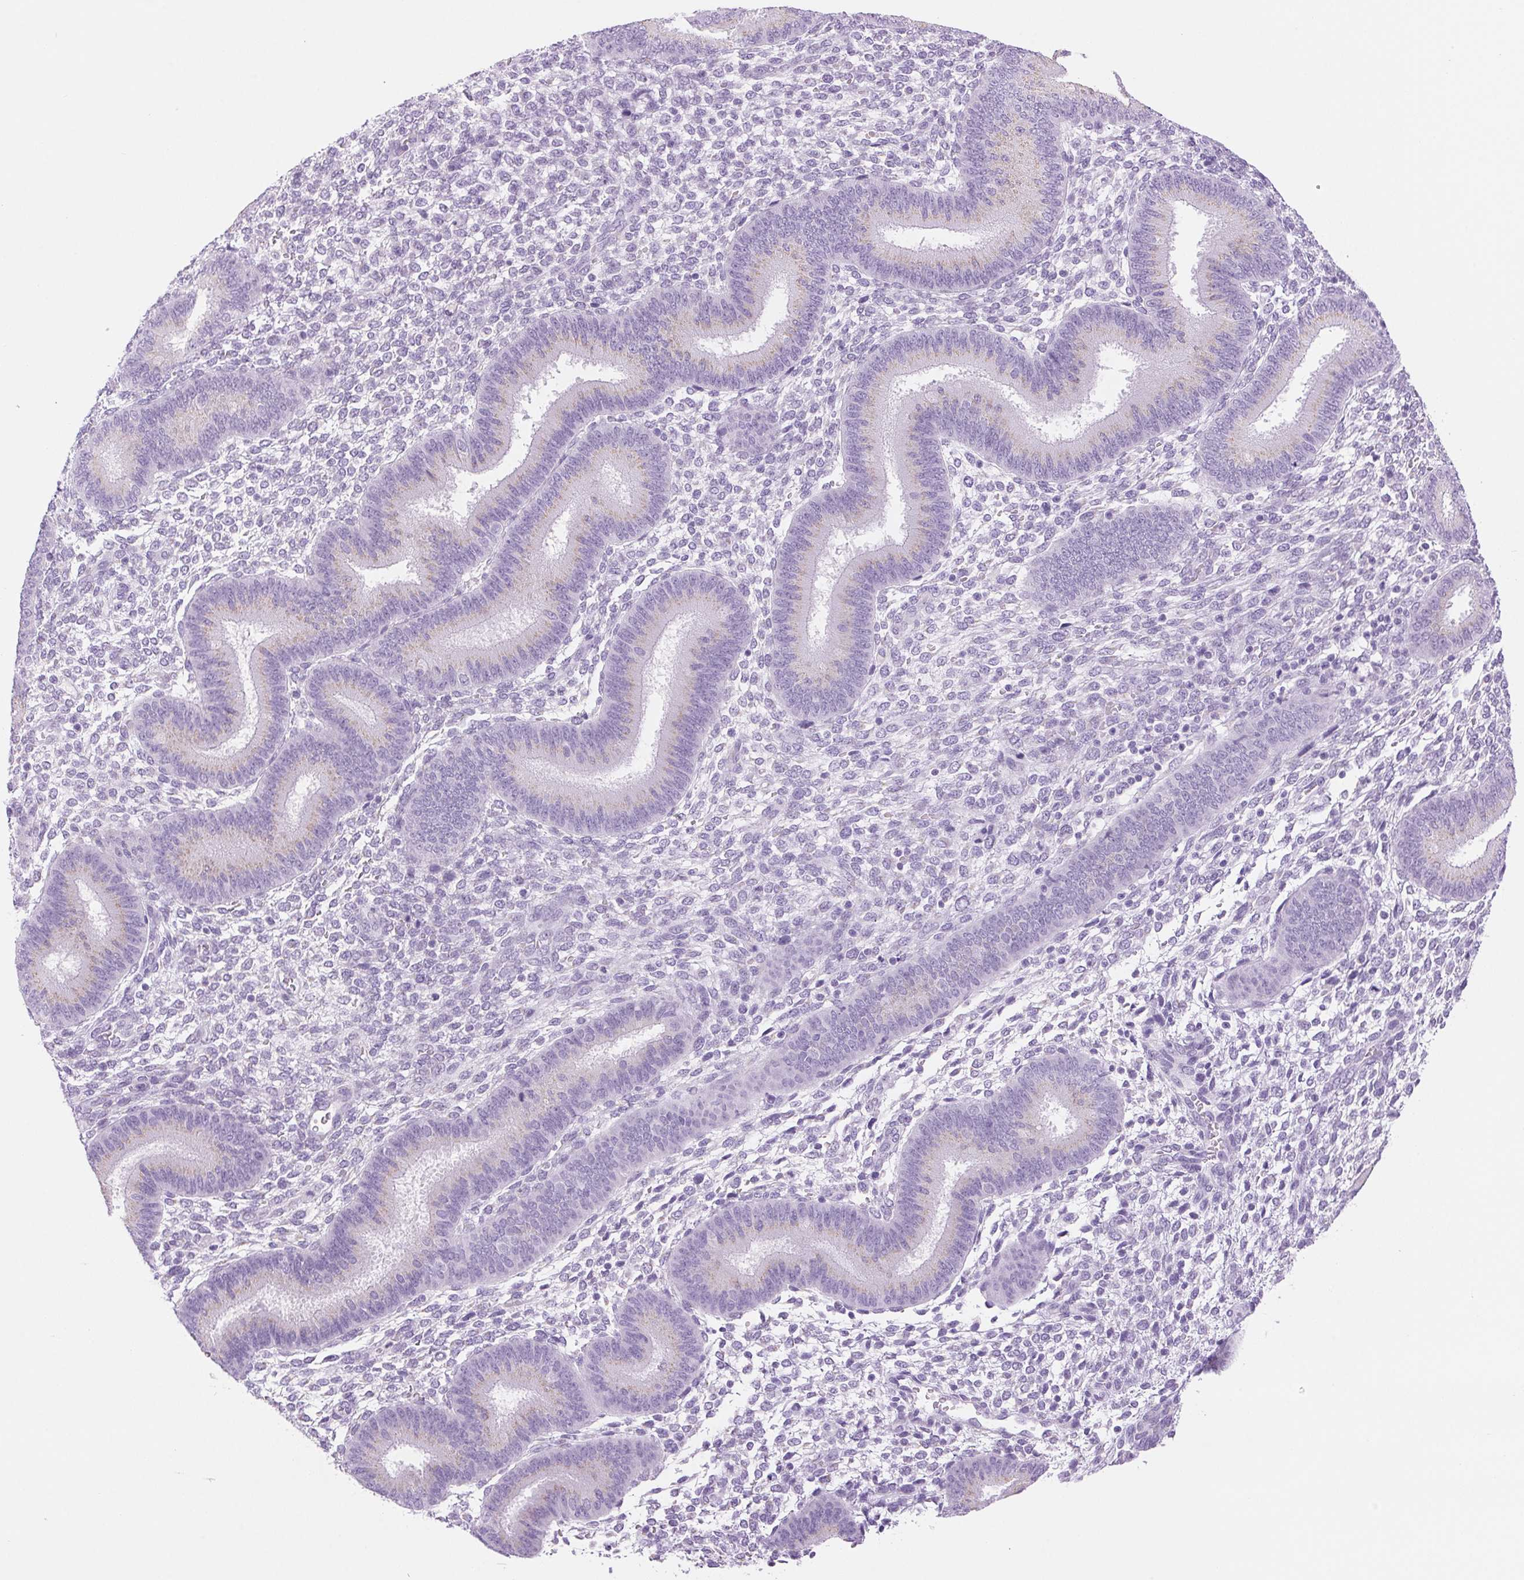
{"staining": {"intensity": "negative", "quantity": "none", "location": "none"}, "tissue": "endometrium", "cell_type": "Cells in endometrial stroma", "image_type": "normal", "snomed": [{"axis": "morphology", "description": "Normal tissue, NOS"}, {"axis": "topography", "description": "Endometrium"}], "caption": "IHC histopathology image of normal endometrium: endometrium stained with DAB reveals no significant protein staining in cells in endometrial stroma.", "gene": "SERPINB3", "patient": {"sex": "female", "age": 39}}